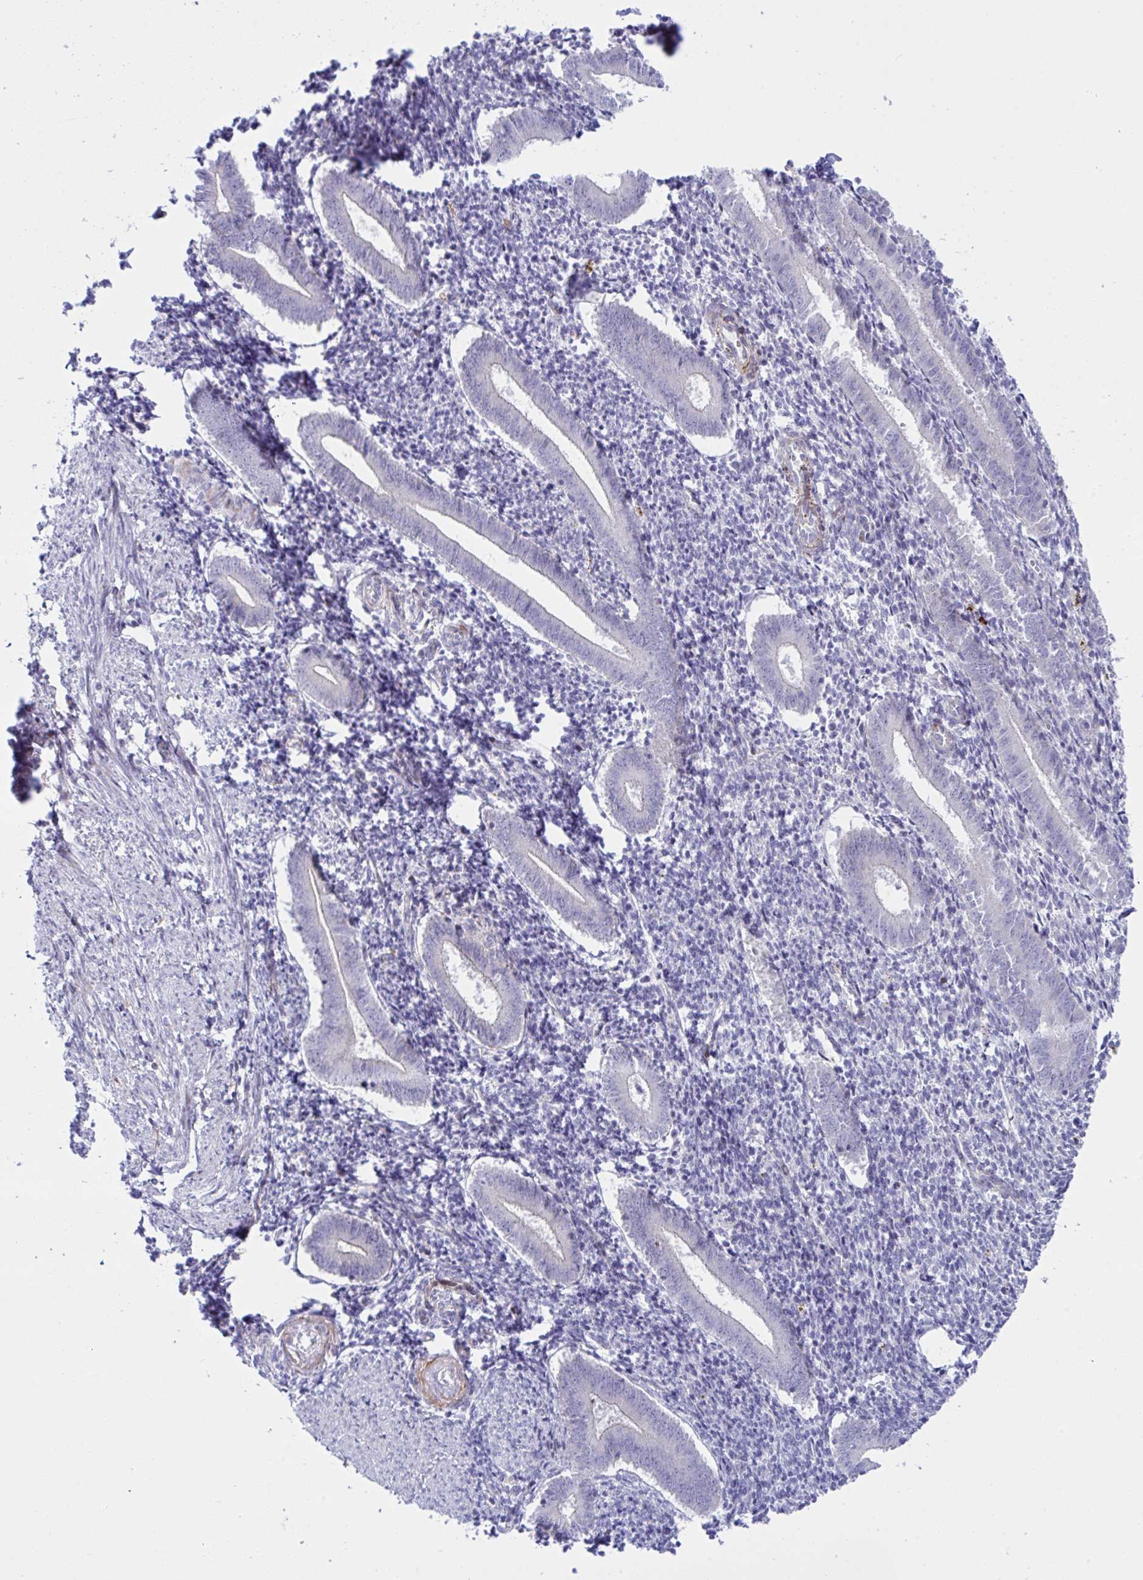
{"staining": {"intensity": "negative", "quantity": "none", "location": "none"}, "tissue": "endometrium", "cell_type": "Cells in endometrial stroma", "image_type": "normal", "snomed": [{"axis": "morphology", "description": "Normal tissue, NOS"}, {"axis": "topography", "description": "Endometrium"}], "caption": "The photomicrograph demonstrates no significant expression in cells in endometrial stroma of endometrium.", "gene": "ZNF713", "patient": {"sex": "female", "age": 25}}